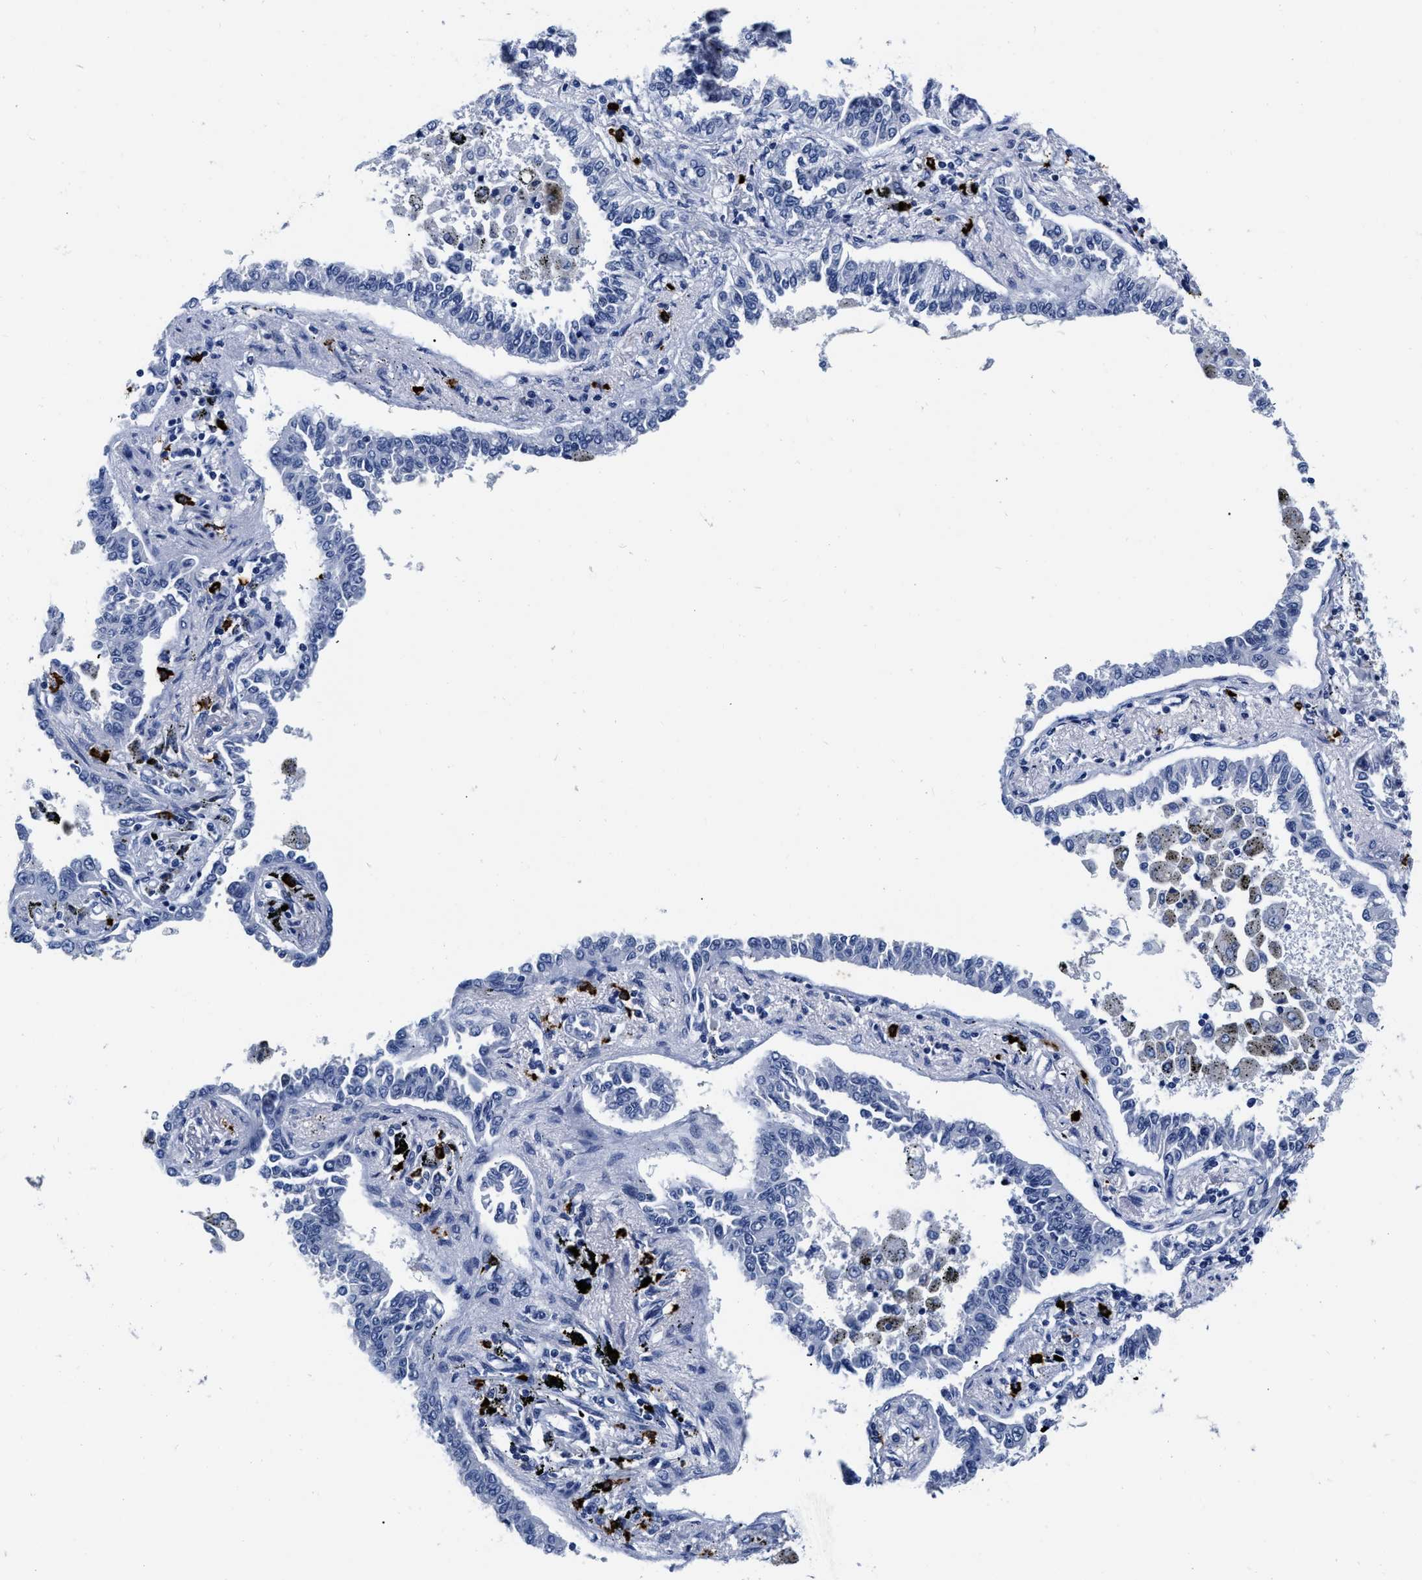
{"staining": {"intensity": "negative", "quantity": "none", "location": "none"}, "tissue": "lung cancer", "cell_type": "Tumor cells", "image_type": "cancer", "snomed": [{"axis": "morphology", "description": "Normal tissue, NOS"}, {"axis": "morphology", "description": "Adenocarcinoma, NOS"}, {"axis": "topography", "description": "Lung"}], "caption": "High power microscopy photomicrograph of an immunohistochemistry histopathology image of lung cancer (adenocarcinoma), revealing no significant staining in tumor cells.", "gene": "CER1", "patient": {"sex": "male", "age": 59}}